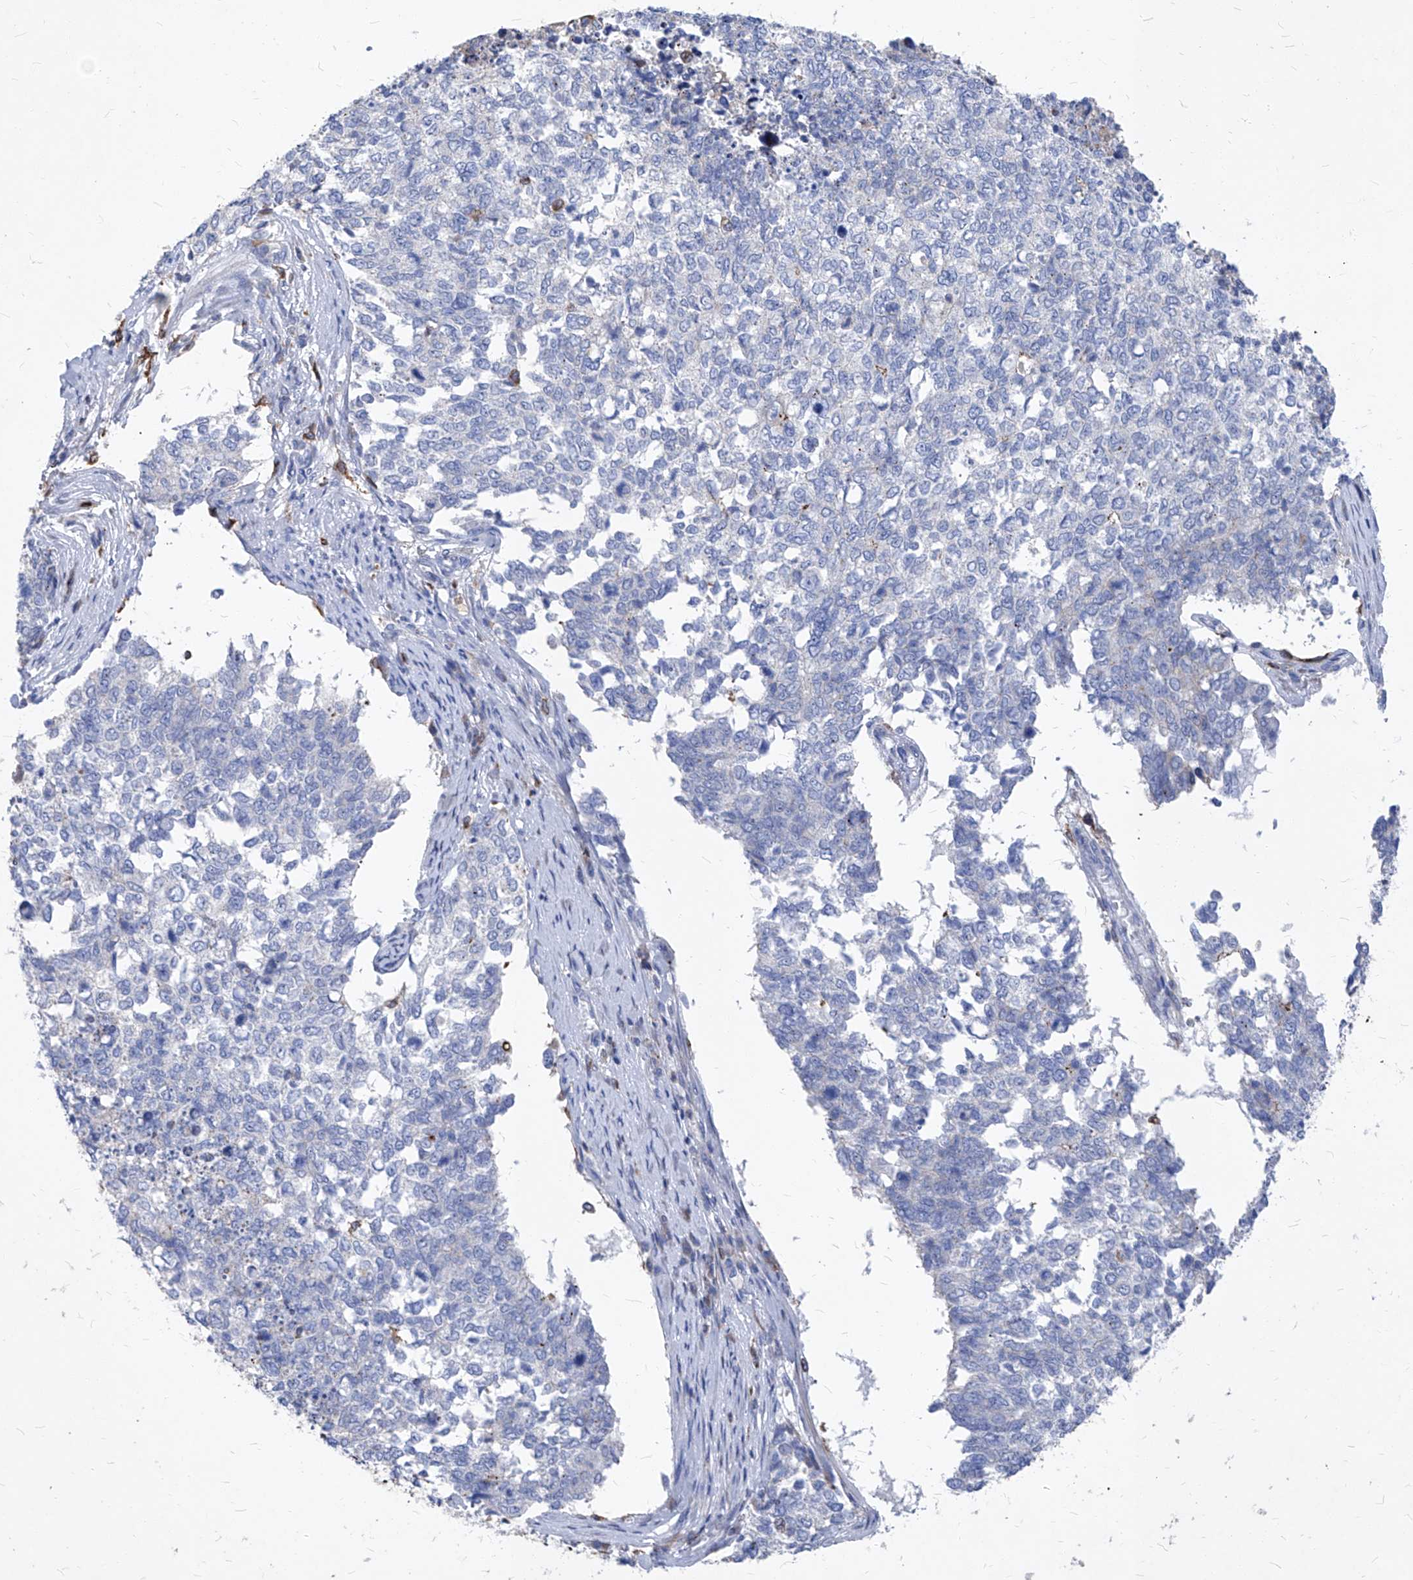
{"staining": {"intensity": "negative", "quantity": "none", "location": "none"}, "tissue": "cervical cancer", "cell_type": "Tumor cells", "image_type": "cancer", "snomed": [{"axis": "morphology", "description": "Squamous cell carcinoma, NOS"}, {"axis": "topography", "description": "Cervix"}], "caption": "High magnification brightfield microscopy of cervical cancer stained with DAB (3,3'-diaminobenzidine) (brown) and counterstained with hematoxylin (blue): tumor cells show no significant staining. The staining is performed using DAB brown chromogen with nuclei counter-stained in using hematoxylin.", "gene": "UBOX5", "patient": {"sex": "female", "age": 63}}